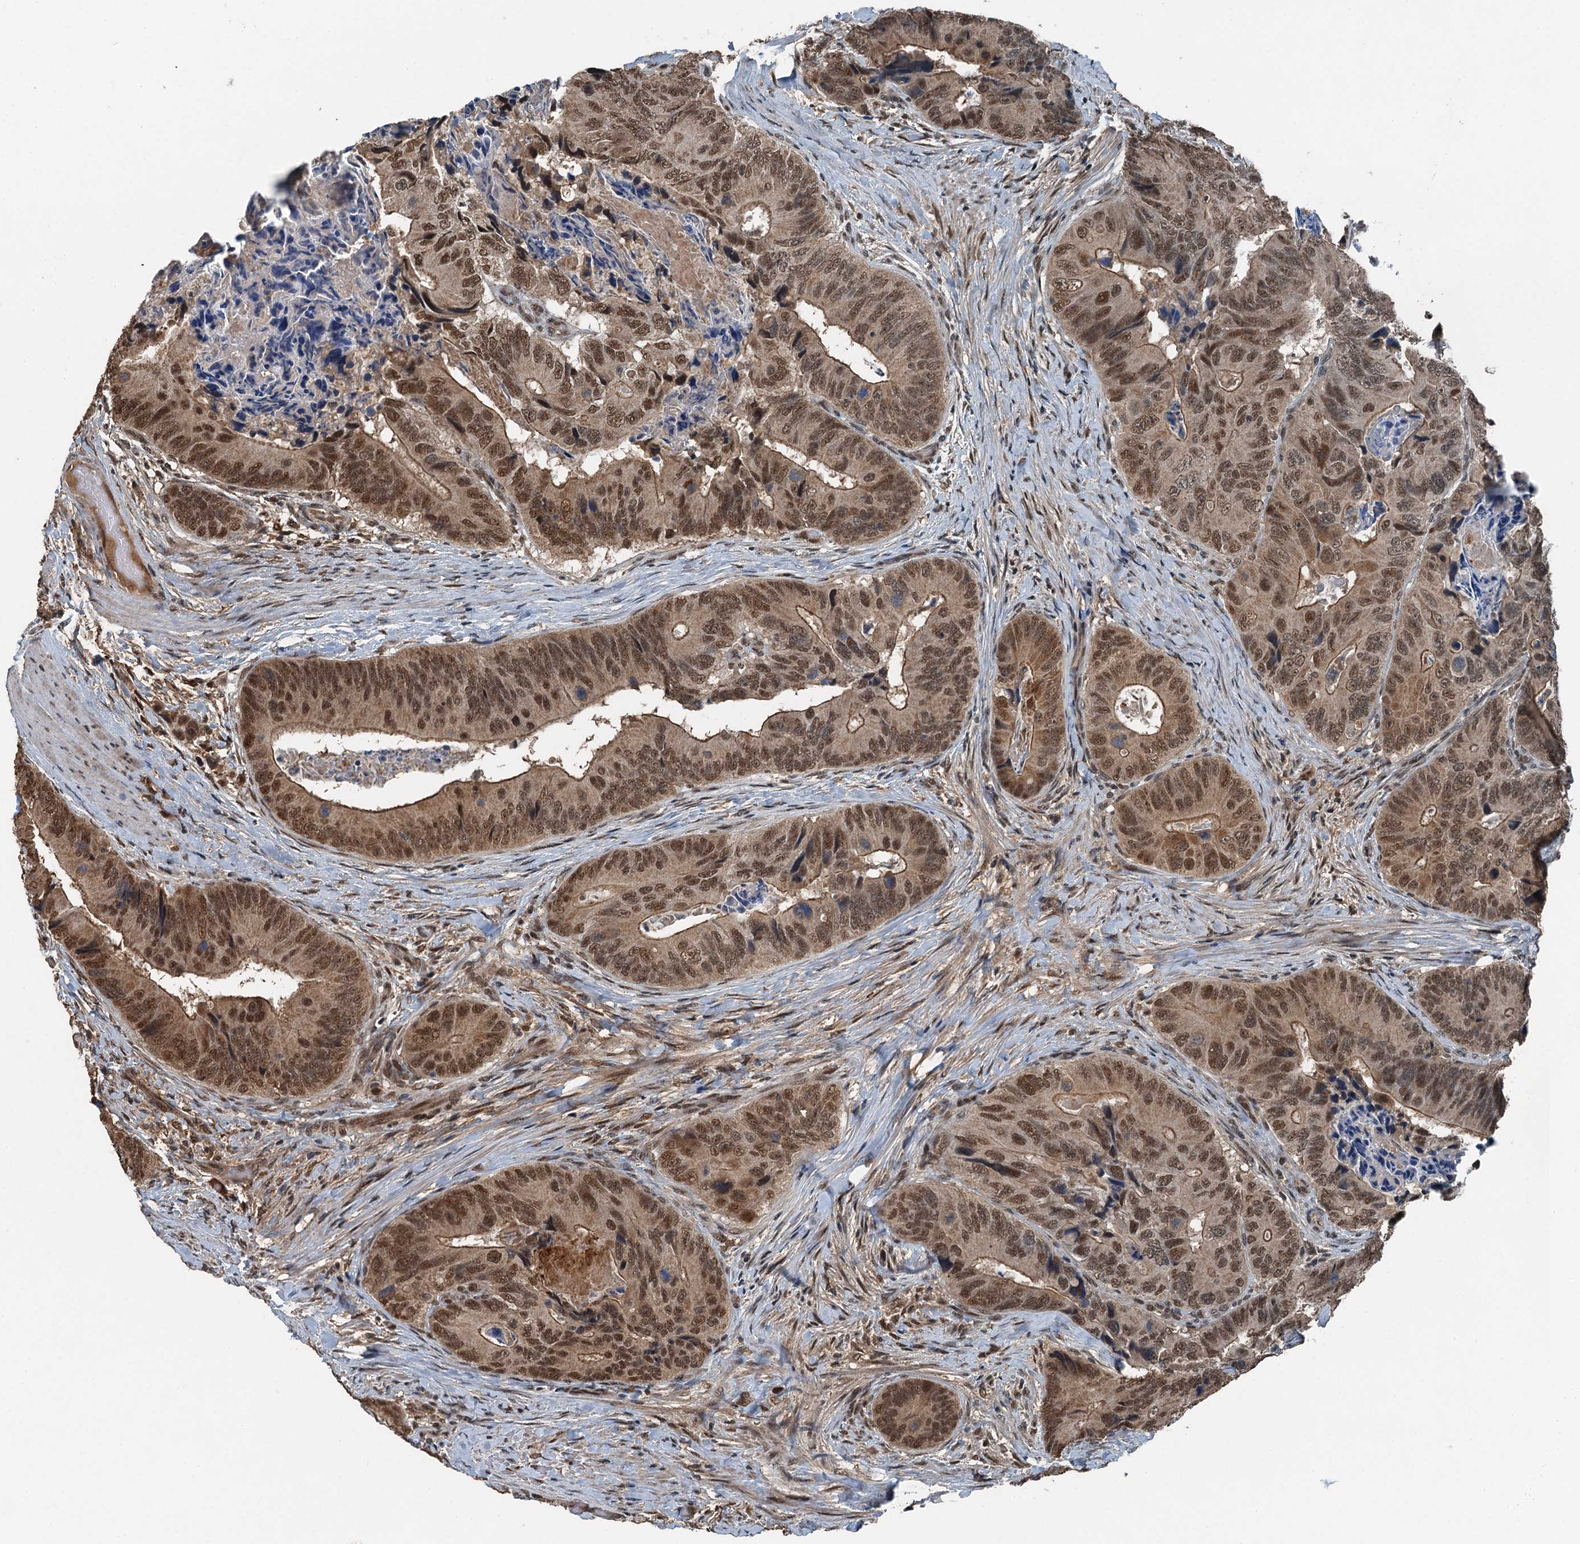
{"staining": {"intensity": "moderate", "quantity": ">75%", "location": "cytoplasmic/membranous,nuclear"}, "tissue": "colorectal cancer", "cell_type": "Tumor cells", "image_type": "cancer", "snomed": [{"axis": "morphology", "description": "Adenocarcinoma, NOS"}, {"axis": "topography", "description": "Colon"}], "caption": "A brown stain labels moderate cytoplasmic/membranous and nuclear staining of a protein in human colorectal cancer (adenocarcinoma) tumor cells.", "gene": "UBXN6", "patient": {"sex": "male", "age": 84}}